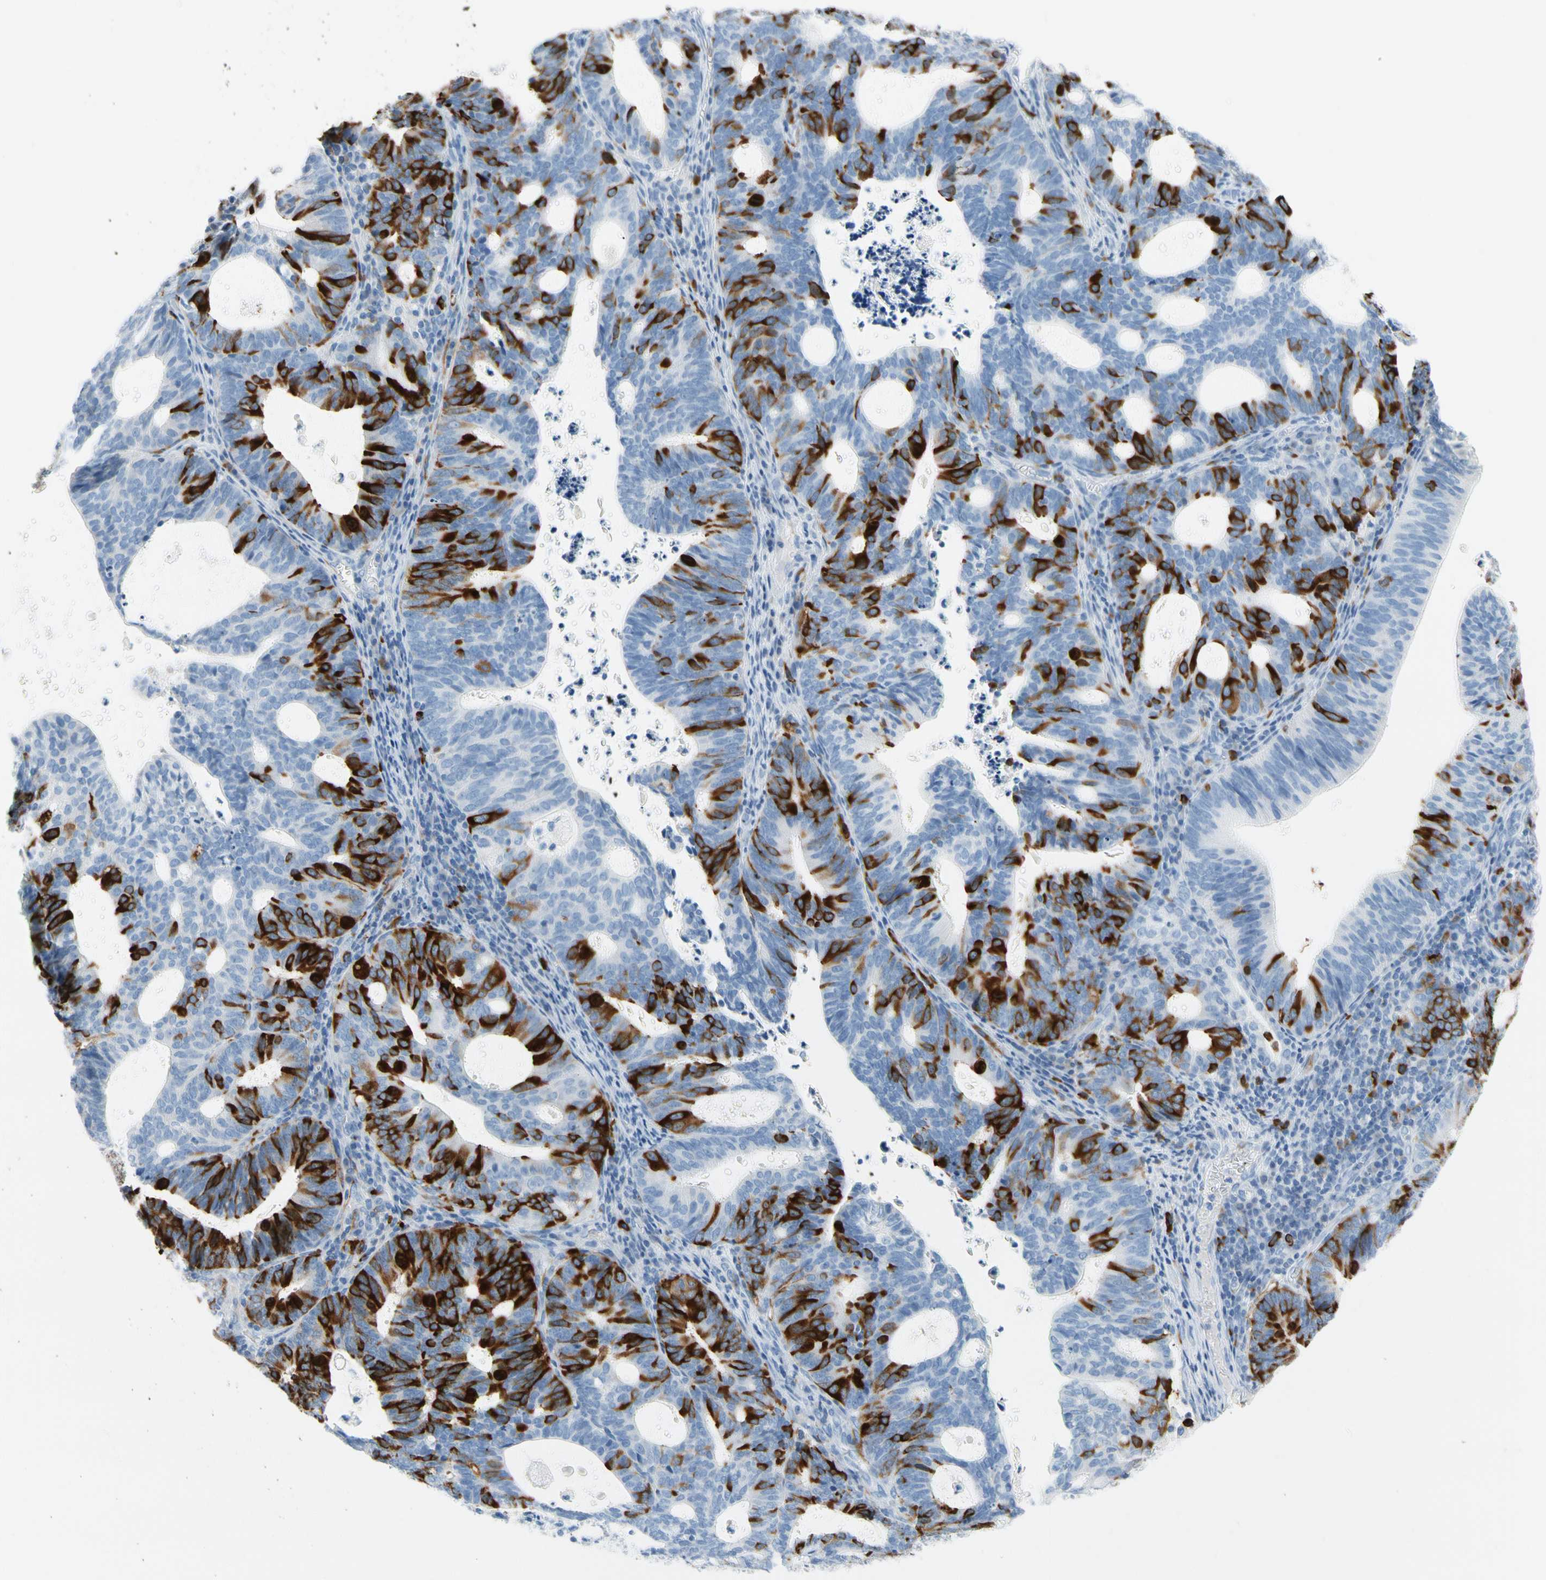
{"staining": {"intensity": "strong", "quantity": "25%-75%", "location": "cytoplasmic/membranous"}, "tissue": "endometrial cancer", "cell_type": "Tumor cells", "image_type": "cancer", "snomed": [{"axis": "morphology", "description": "Adenocarcinoma, NOS"}, {"axis": "topography", "description": "Uterus"}], "caption": "Tumor cells demonstrate high levels of strong cytoplasmic/membranous positivity in about 25%-75% of cells in human adenocarcinoma (endometrial). (Brightfield microscopy of DAB IHC at high magnification).", "gene": "TACC3", "patient": {"sex": "female", "age": 83}}